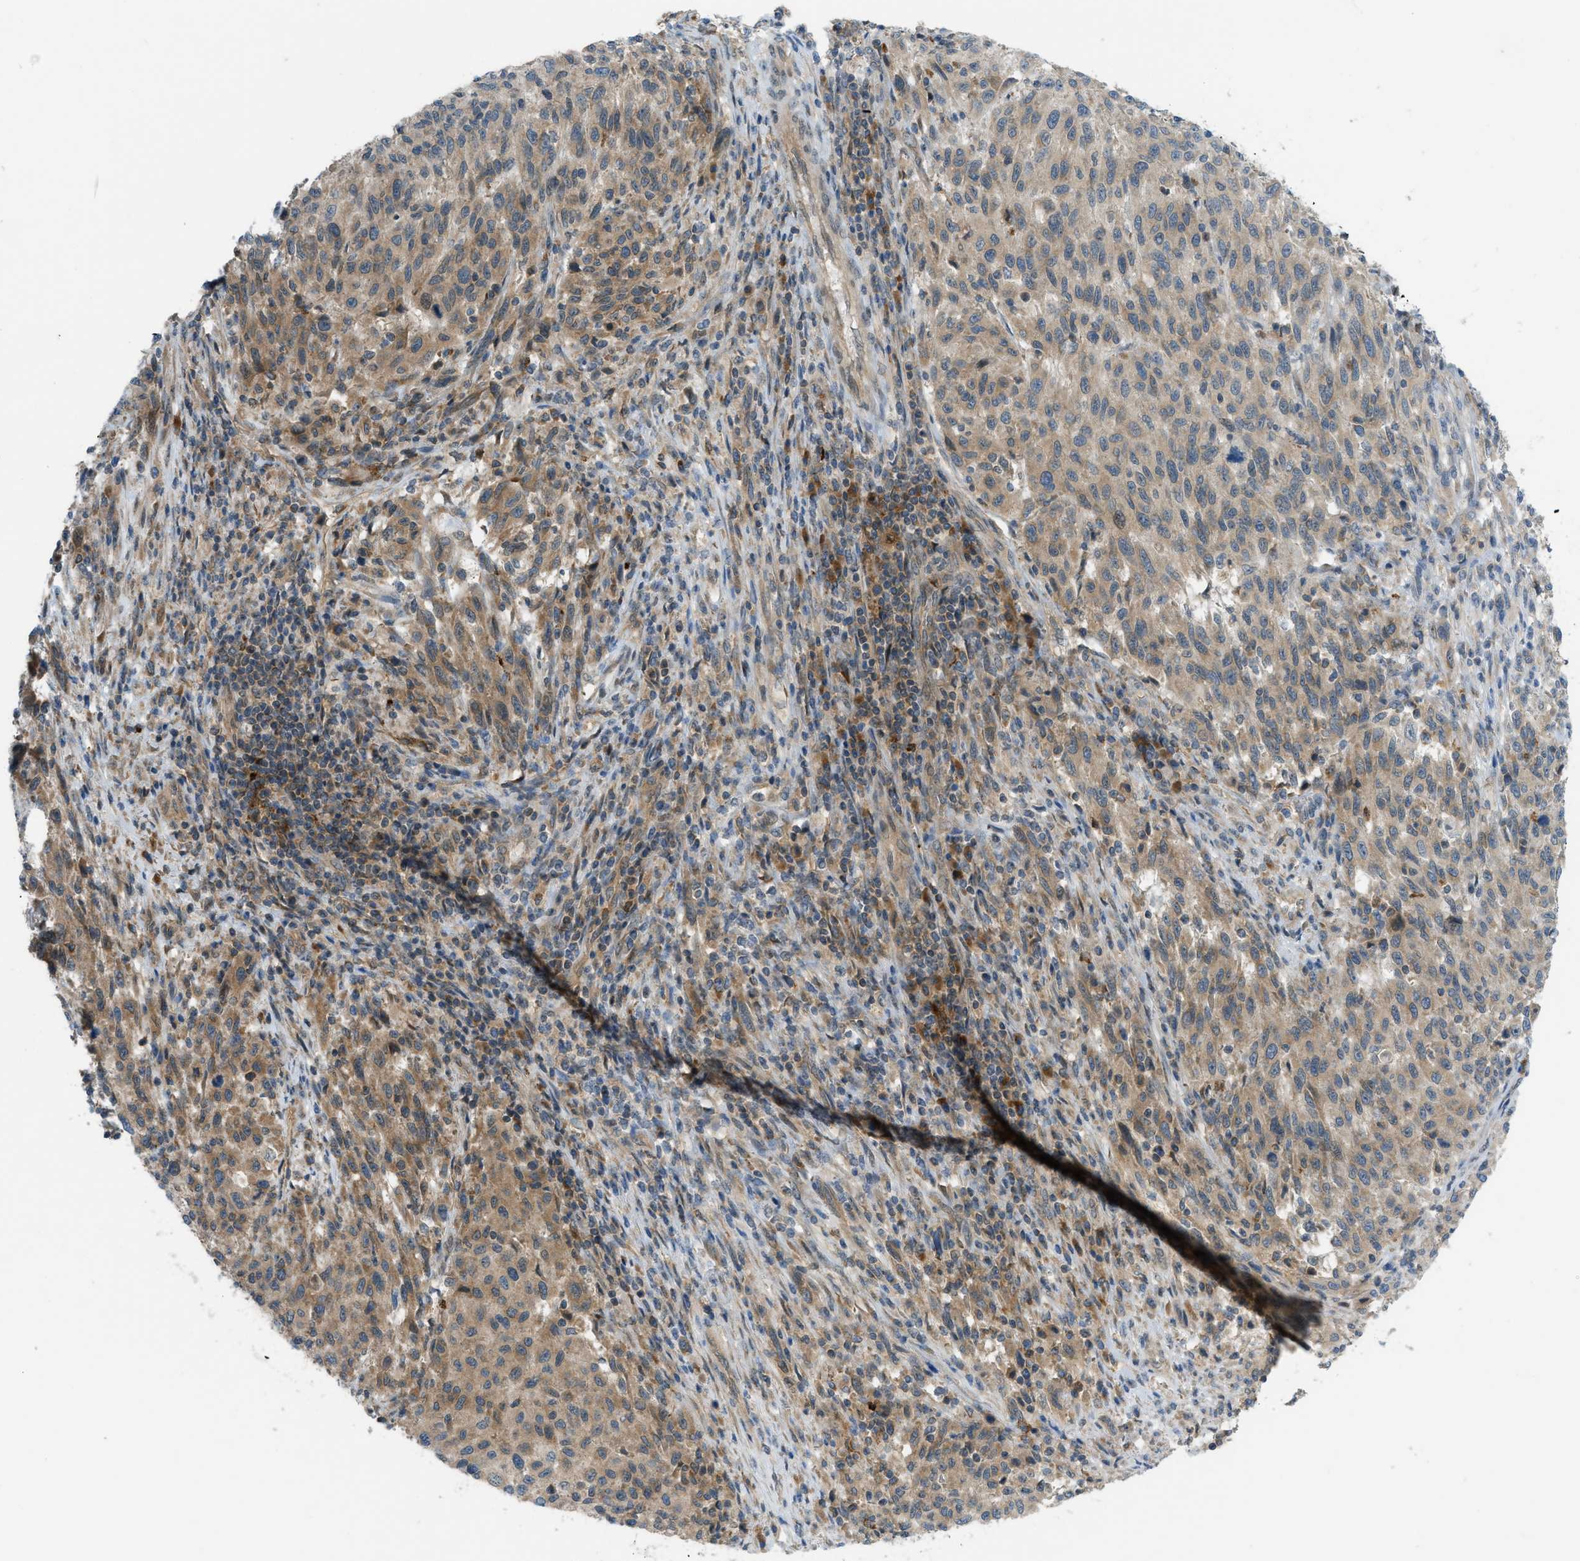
{"staining": {"intensity": "weak", "quantity": ">75%", "location": "cytoplasmic/membranous"}, "tissue": "melanoma", "cell_type": "Tumor cells", "image_type": "cancer", "snomed": [{"axis": "morphology", "description": "Malignant melanoma, Metastatic site"}, {"axis": "topography", "description": "Lymph node"}], "caption": "The immunohistochemical stain shows weak cytoplasmic/membranous staining in tumor cells of melanoma tissue.", "gene": "DYRK1A", "patient": {"sex": "male", "age": 61}}